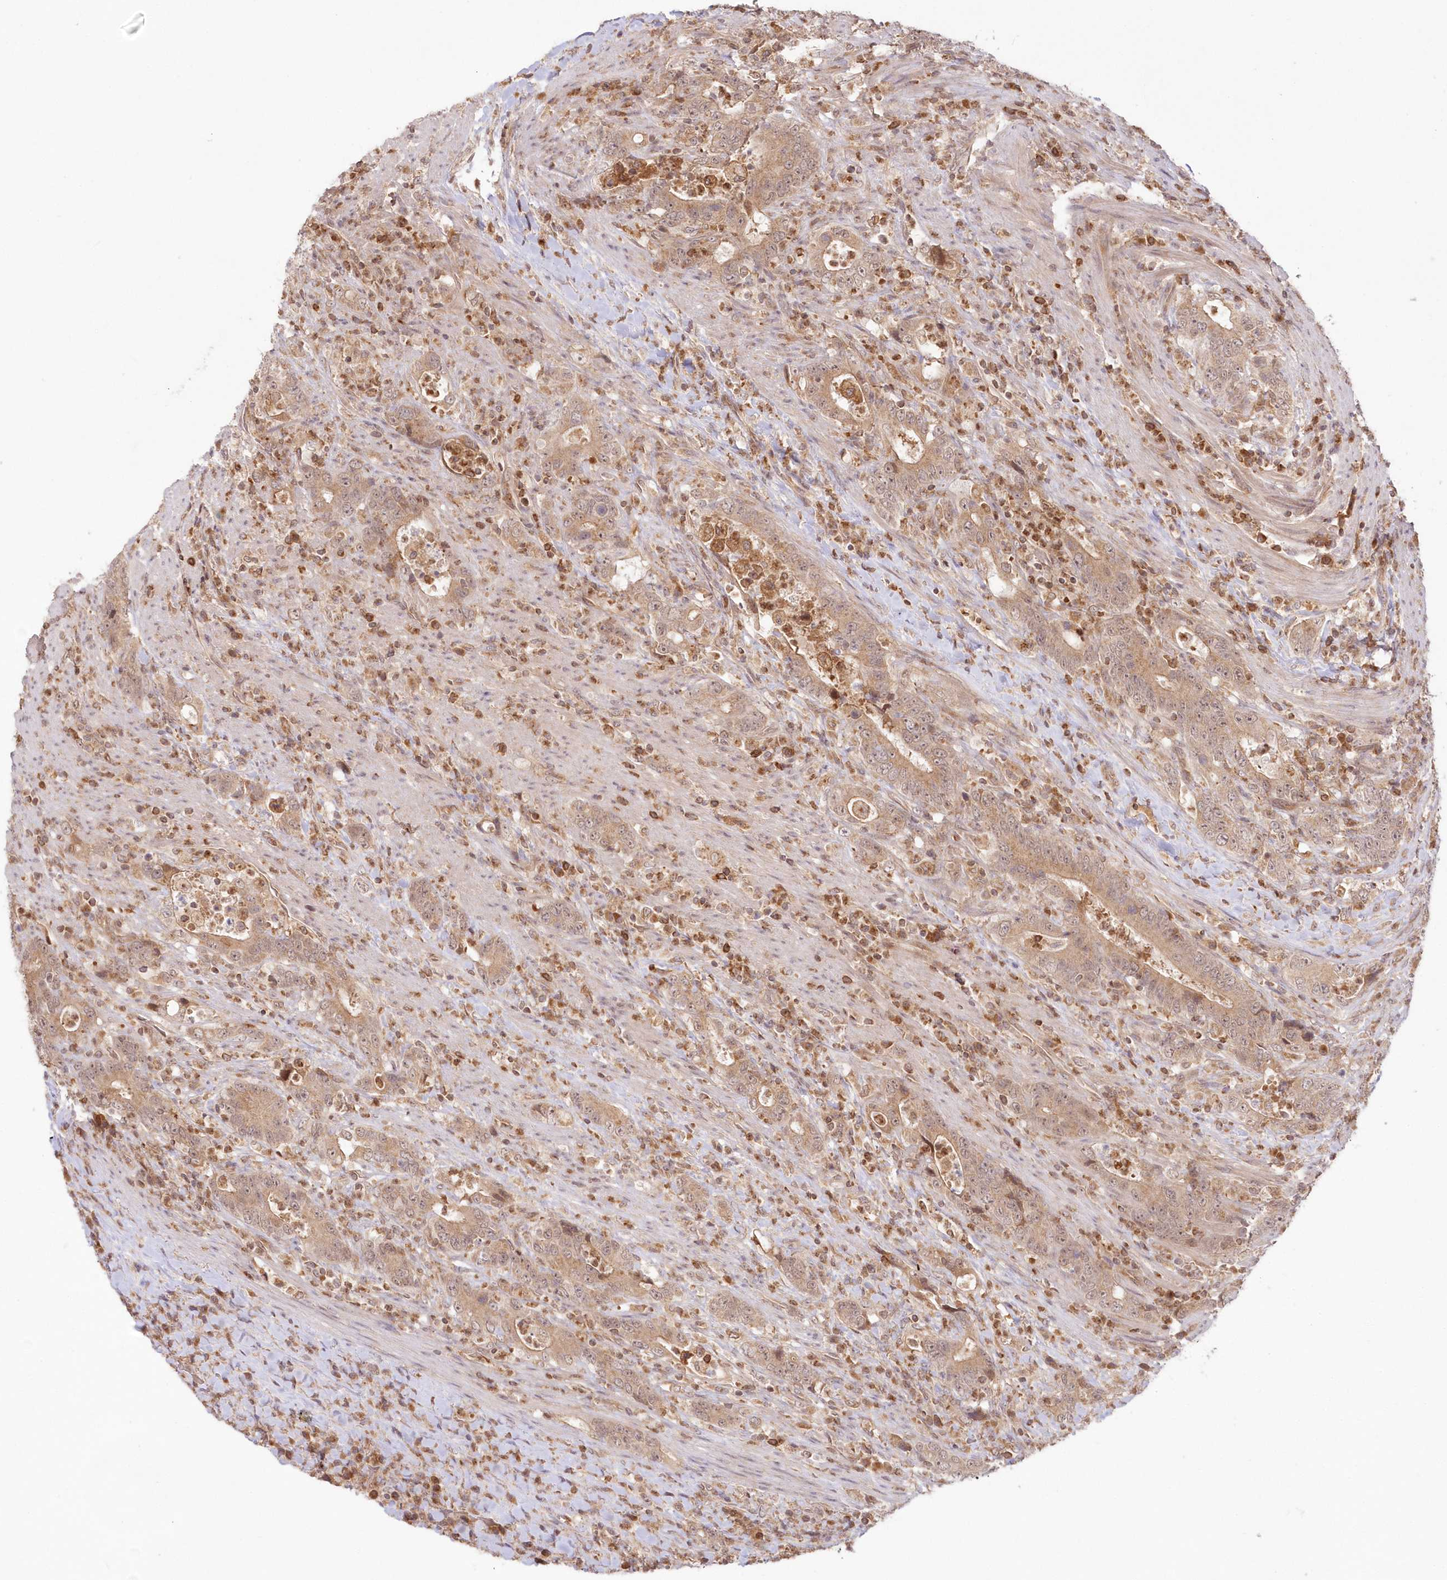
{"staining": {"intensity": "moderate", "quantity": ">75%", "location": "cytoplasmic/membranous"}, "tissue": "colorectal cancer", "cell_type": "Tumor cells", "image_type": "cancer", "snomed": [{"axis": "morphology", "description": "Adenocarcinoma, NOS"}, {"axis": "topography", "description": "Colon"}], "caption": "Moderate cytoplasmic/membranous staining is identified in approximately >75% of tumor cells in adenocarcinoma (colorectal).", "gene": "MTMR3", "patient": {"sex": "female", "age": 75}}